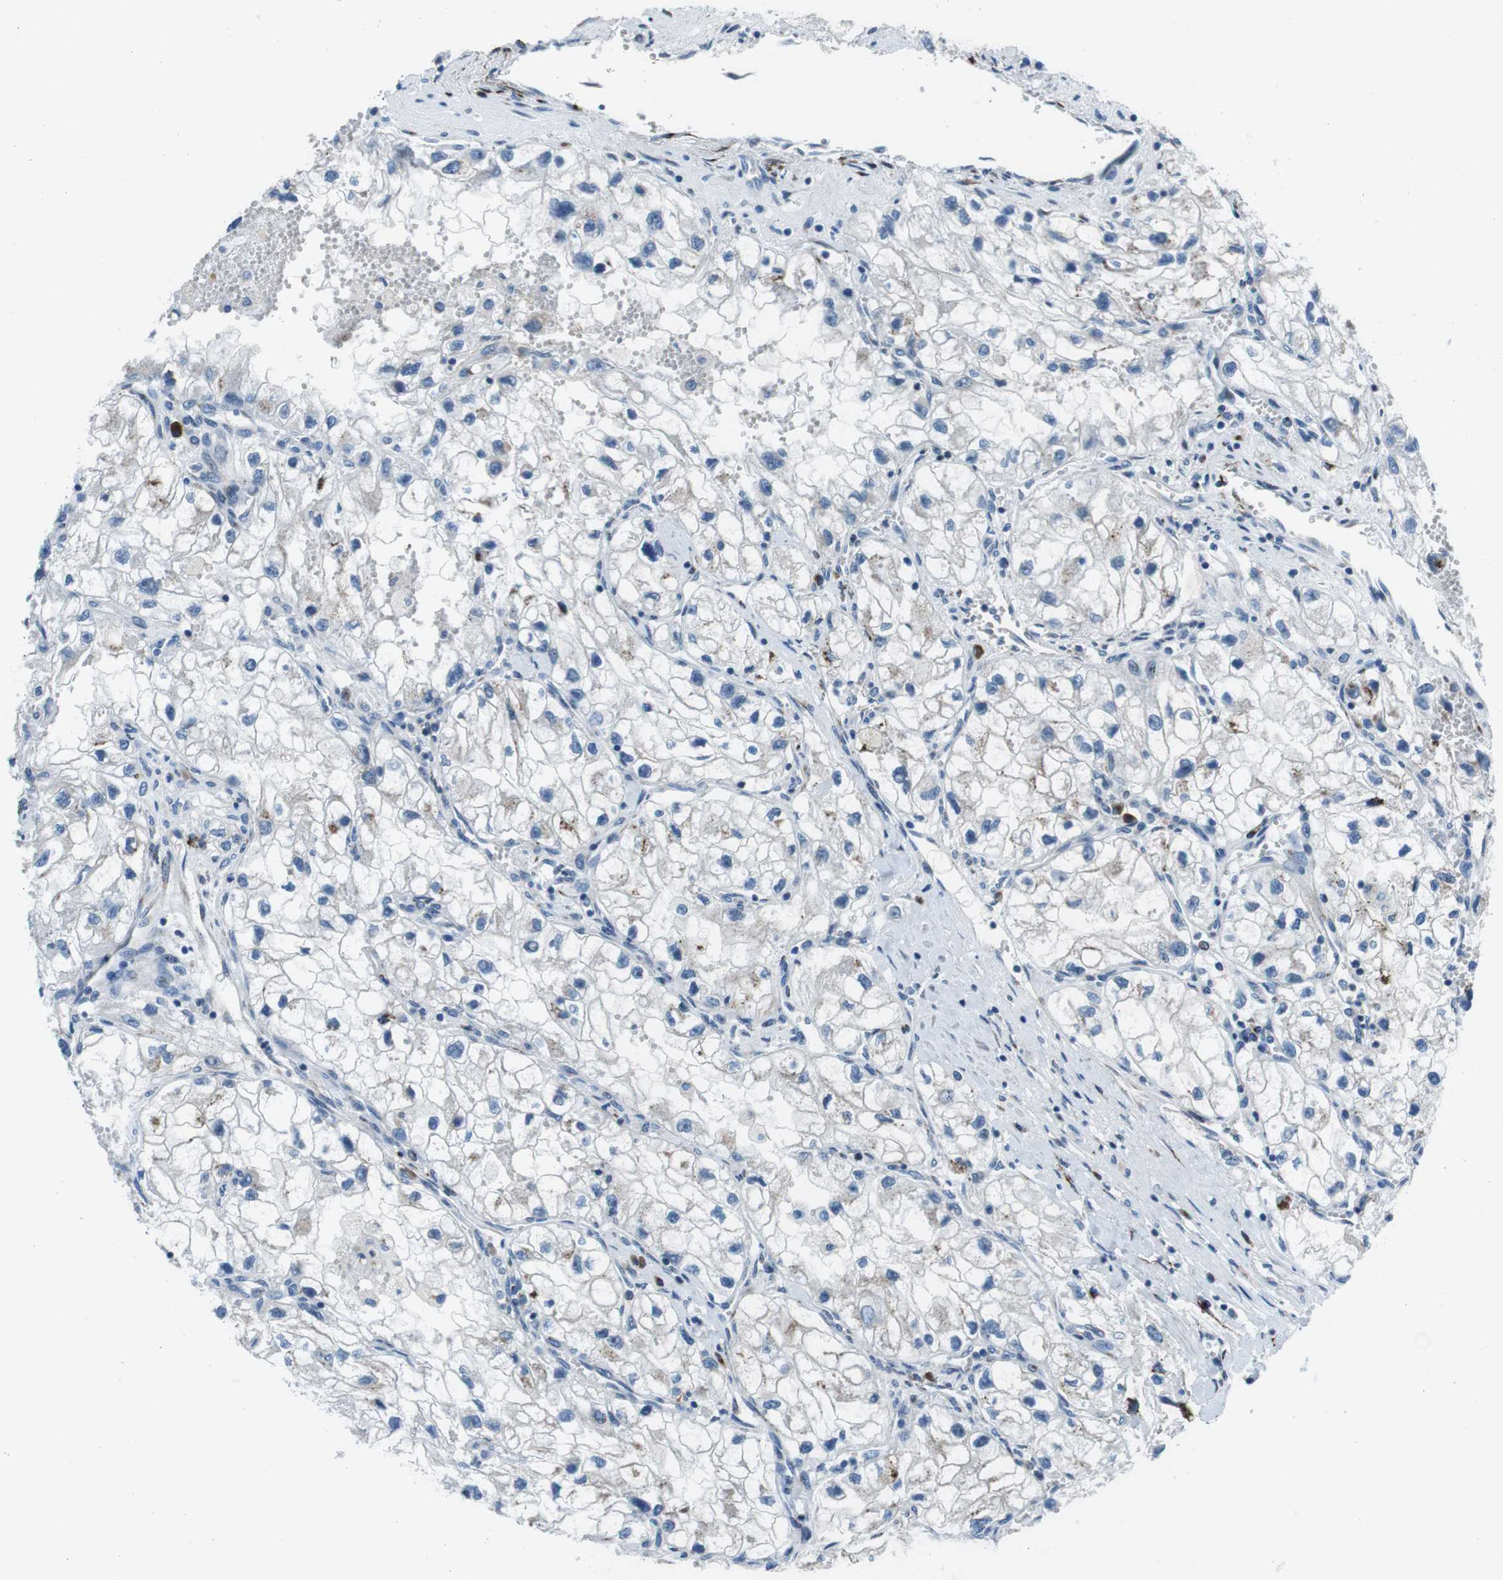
{"staining": {"intensity": "negative", "quantity": "none", "location": "none"}, "tissue": "renal cancer", "cell_type": "Tumor cells", "image_type": "cancer", "snomed": [{"axis": "morphology", "description": "Adenocarcinoma, NOS"}, {"axis": "topography", "description": "Kidney"}], "caption": "High magnification brightfield microscopy of renal cancer (adenocarcinoma) stained with DAB (3,3'-diaminobenzidine) (brown) and counterstained with hematoxylin (blue): tumor cells show no significant expression.", "gene": "NUCB2", "patient": {"sex": "female", "age": 70}}